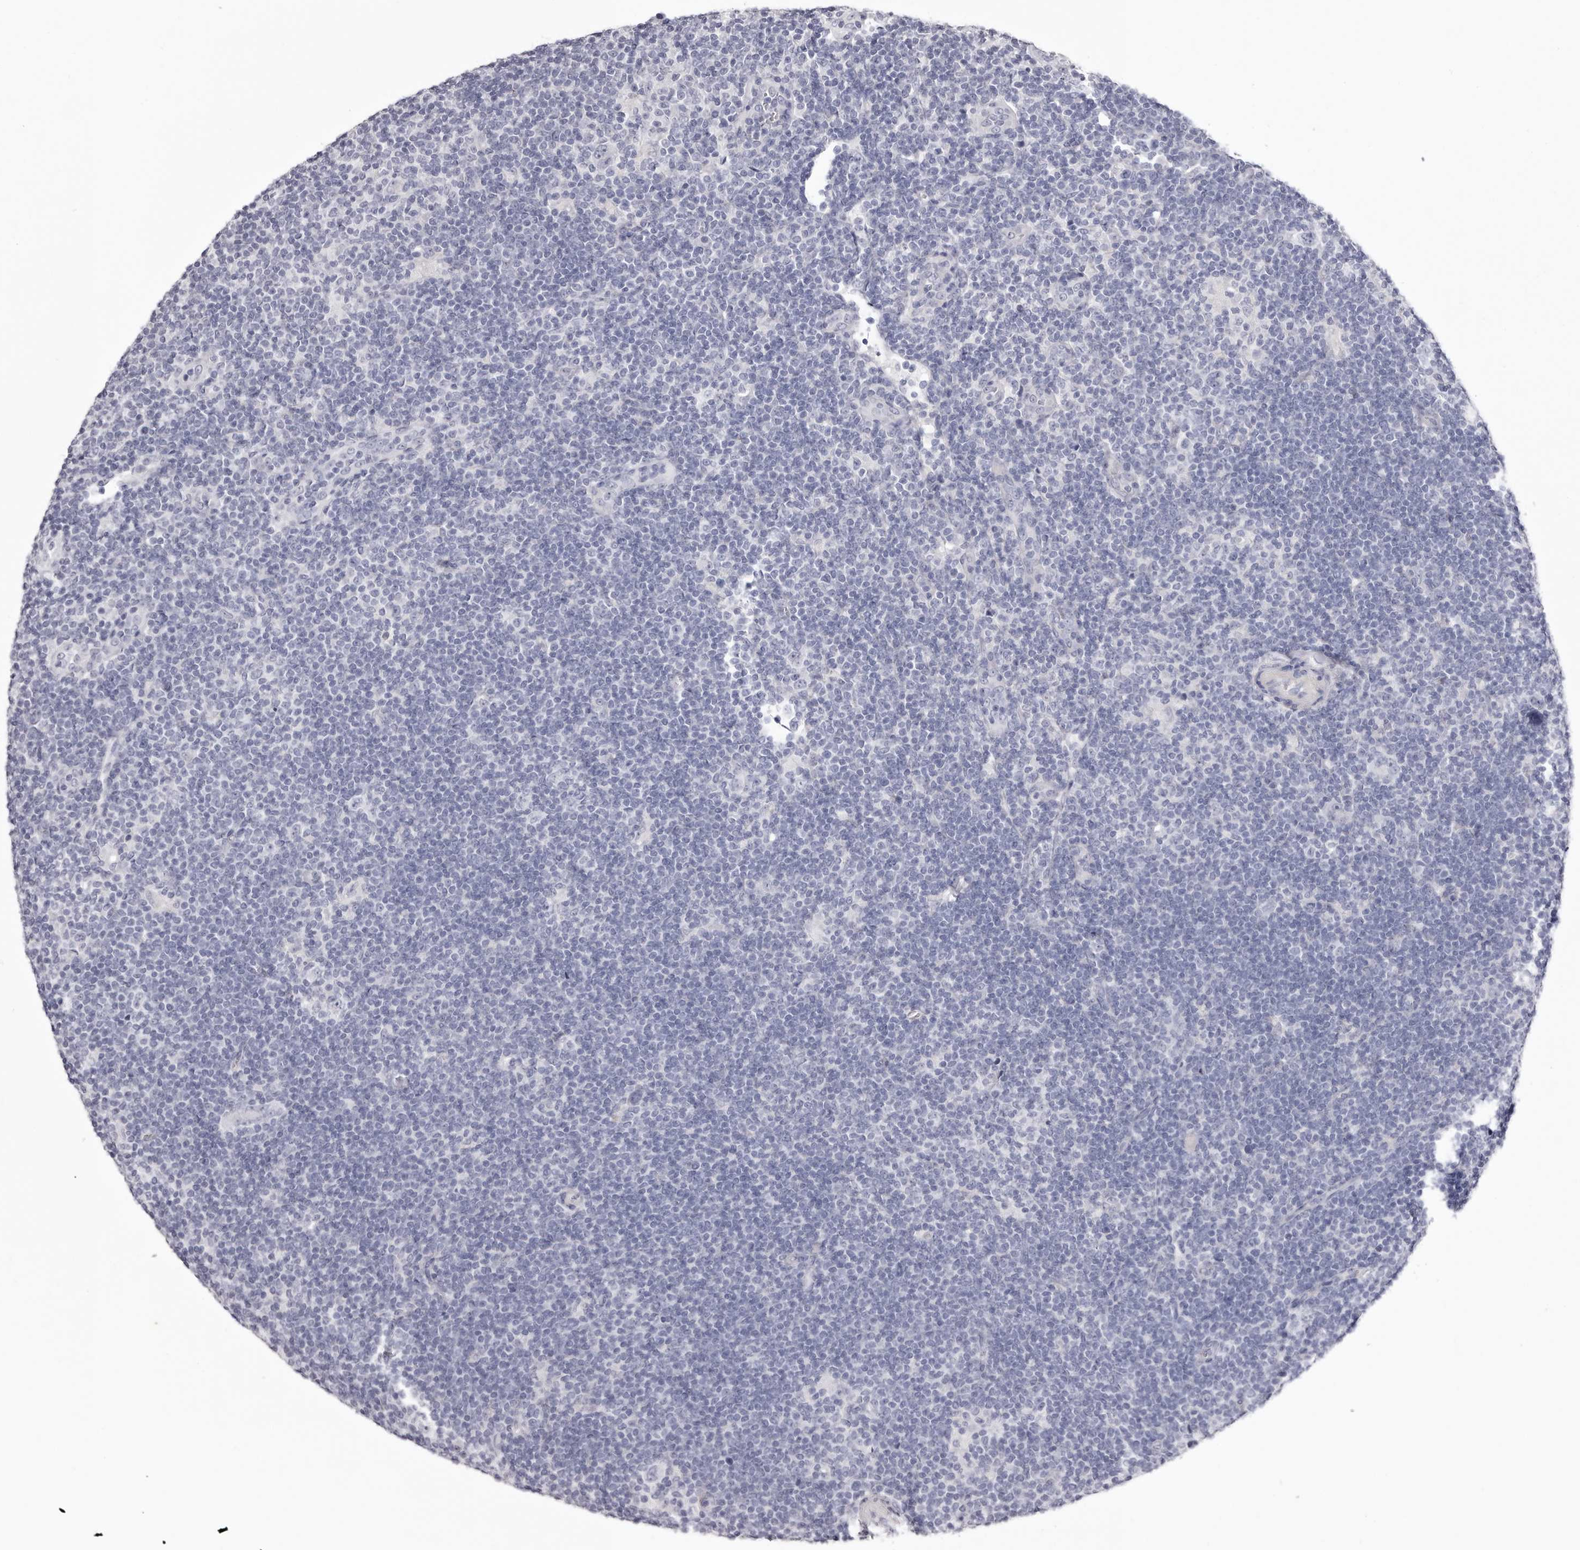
{"staining": {"intensity": "negative", "quantity": "none", "location": "none"}, "tissue": "lymphoma", "cell_type": "Tumor cells", "image_type": "cancer", "snomed": [{"axis": "morphology", "description": "Hodgkin's disease, NOS"}, {"axis": "topography", "description": "Lymph node"}], "caption": "IHC of Hodgkin's disease displays no expression in tumor cells.", "gene": "CA6", "patient": {"sex": "female", "age": 57}}